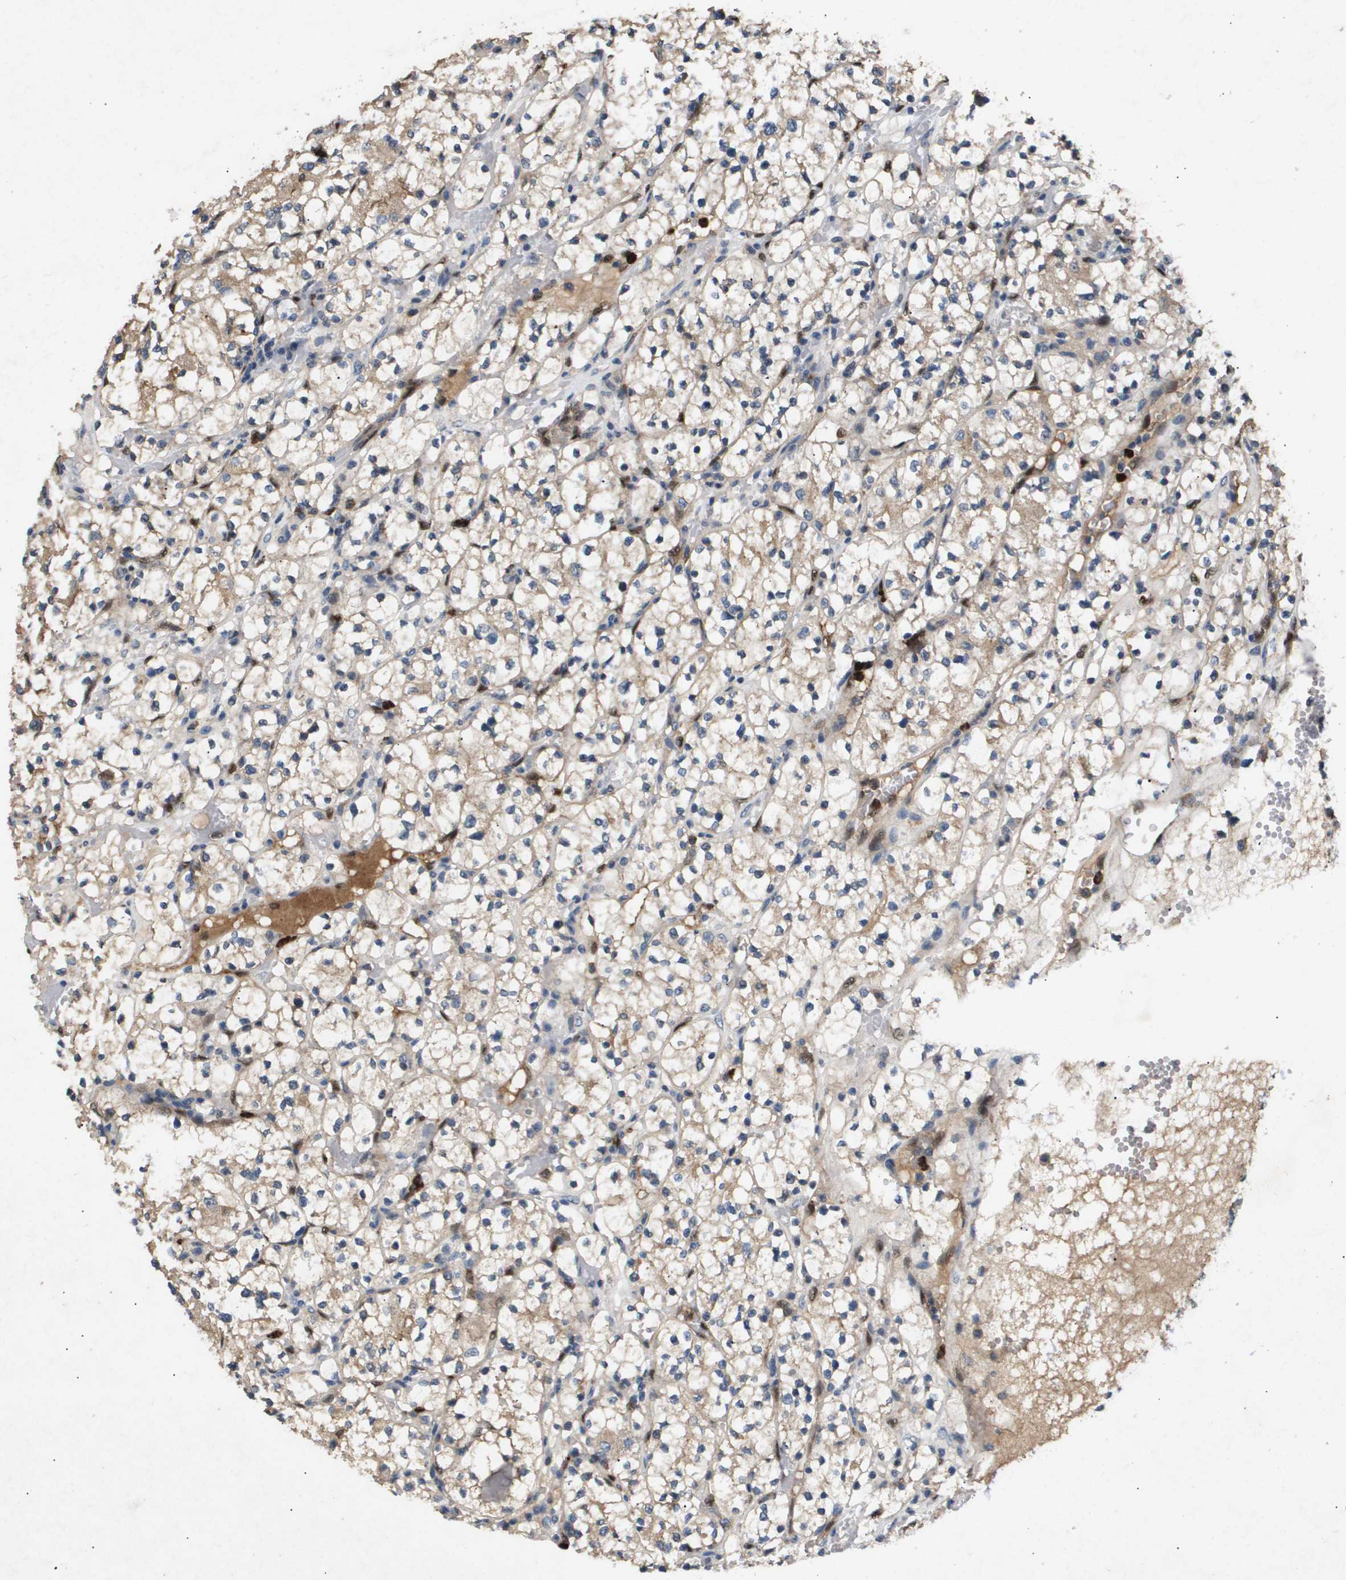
{"staining": {"intensity": "weak", "quantity": "<25%", "location": "cytoplasmic/membranous"}, "tissue": "renal cancer", "cell_type": "Tumor cells", "image_type": "cancer", "snomed": [{"axis": "morphology", "description": "Adenocarcinoma, NOS"}, {"axis": "topography", "description": "Kidney"}], "caption": "This photomicrograph is of renal cancer (adenocarcinoma) stained with immunohistochemistry (IHC) to label a protein in brown with the nuclei are counter-stained blue. There is no positivity in tumor cells.", "gene": "ERG", "patient": {"sex": "female", "age": 60}}